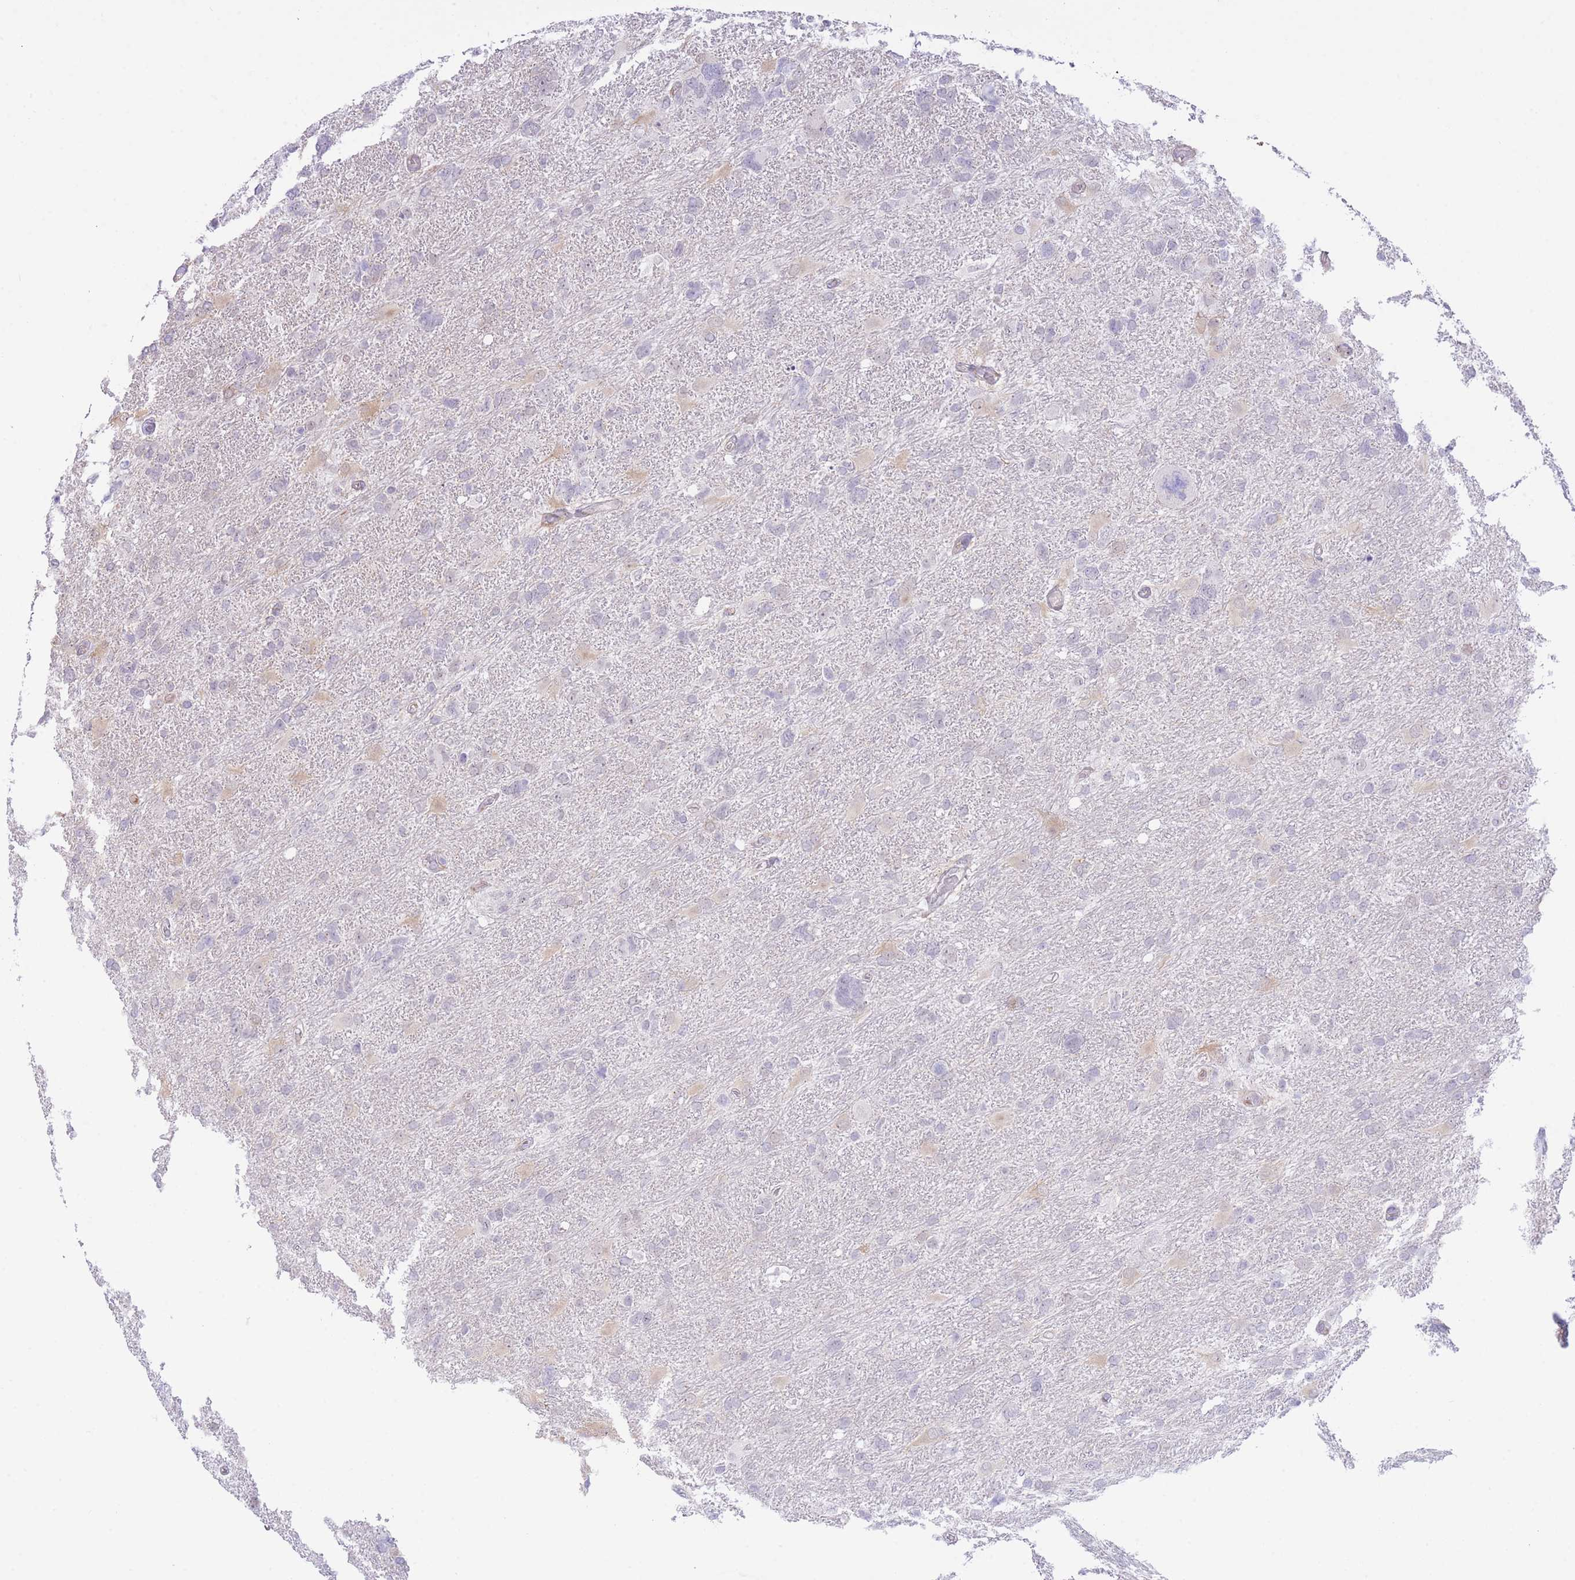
{"staining": {"intensity": "negative", "quantity": "none", "location": "none"}, "tissue": "glioma", "cell_type": "Tumor cells", "image_type": "cancer", "snomed": [{"axis": "morphology", "description": "Glioma, malignant, High grade"}, {"axis": "topography", "description": "Brain"}], "caption": "Human glioma stained for a protein using immunohistochemistry reveals no expression in tumor cells.", "gene": "PSG8", "patient": {"sex": "male", "age": 61}}